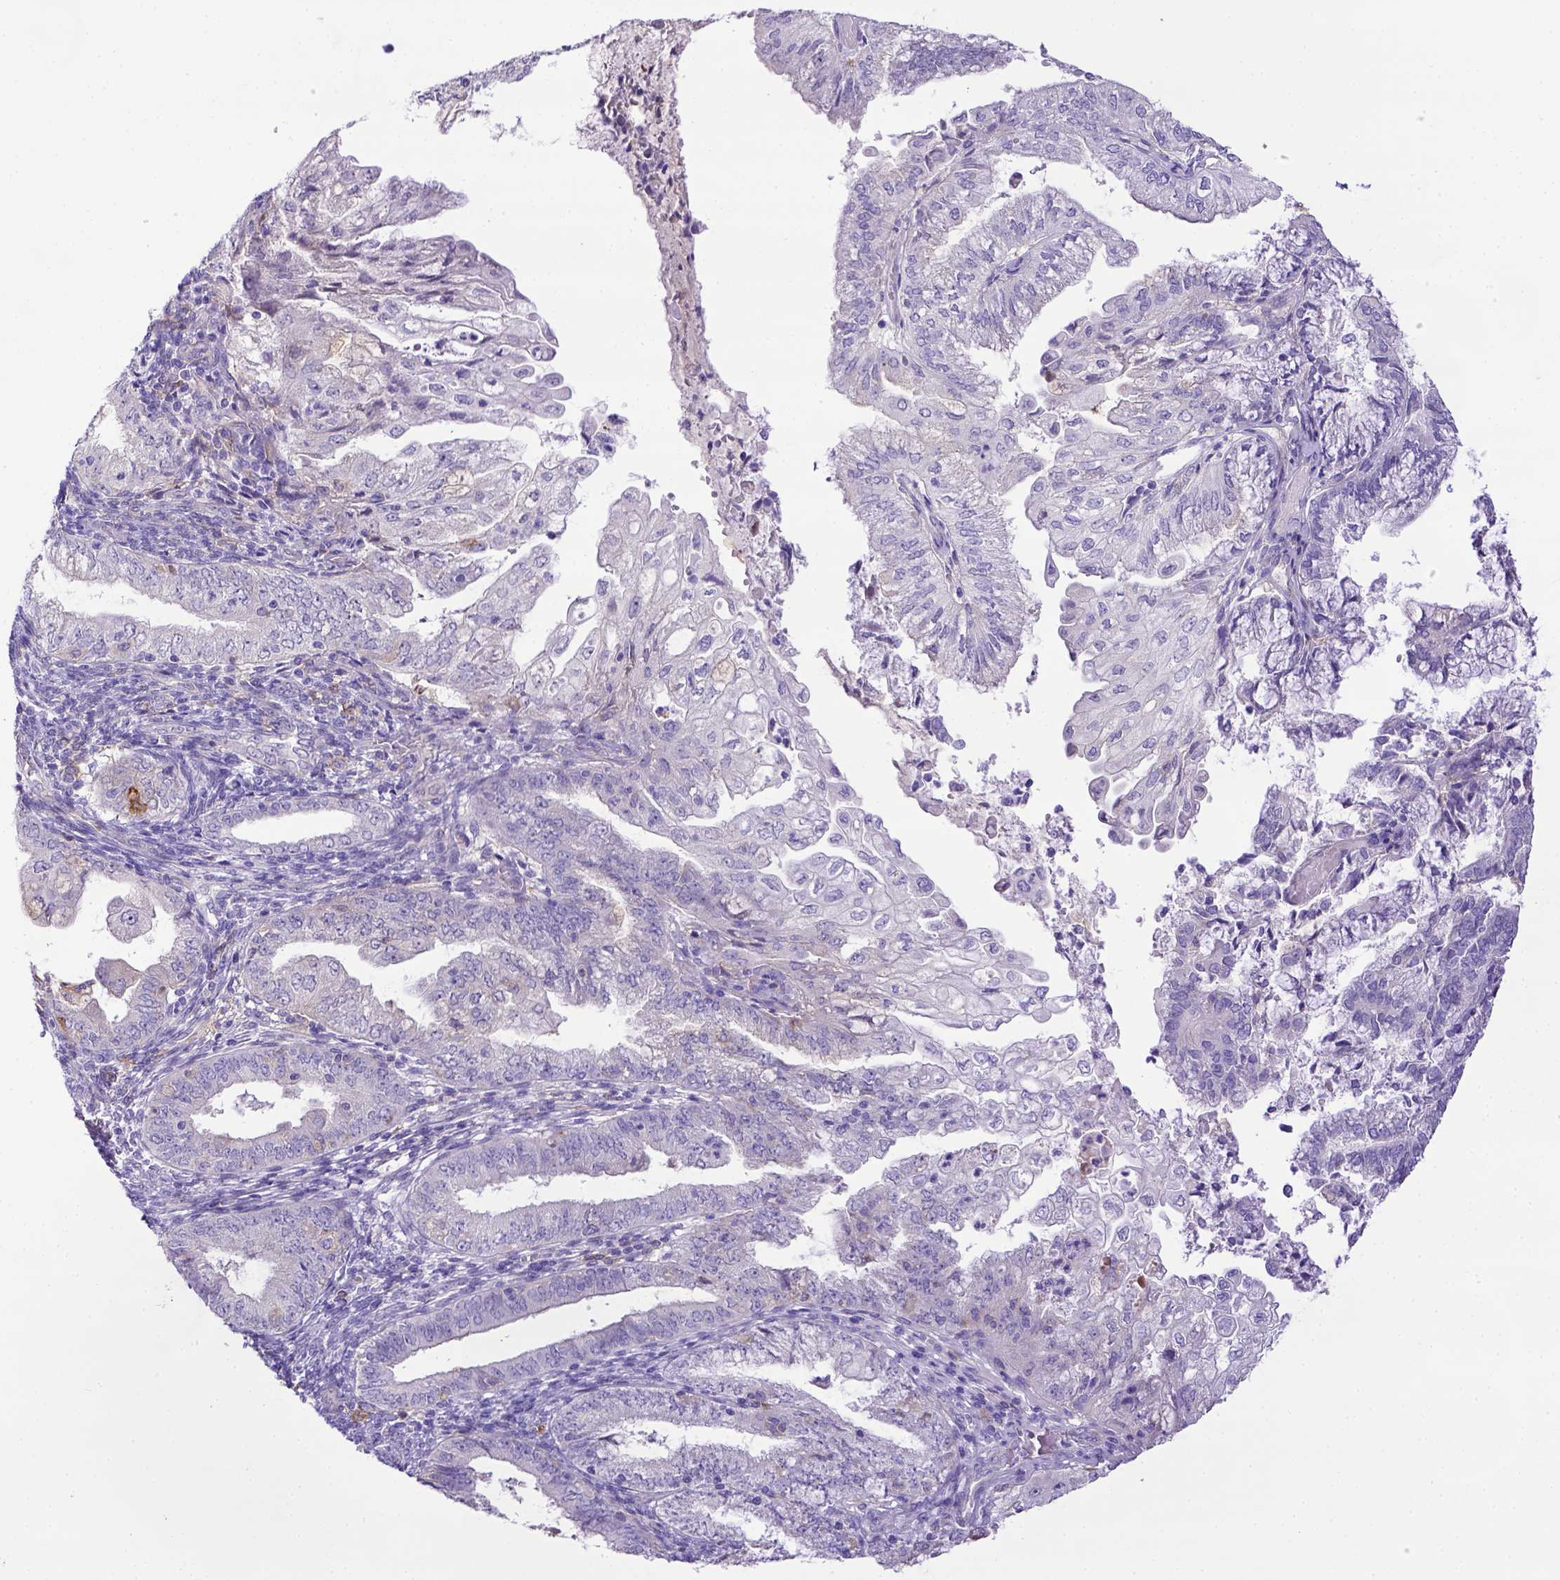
{"staining": {"intensity": "negative", "quantity": "none", "location": "none"}, "tissue": "endometrial cancer", "cell_type": "Tumor cells", "image_type": "cancer", "snomed": [{"axis": "morphology", "description": "Adenocarcinoma, NOS"}, {"axis": "topography", "description": "Endometrium"}], "caption": "Human endometrial cancer stained for a protein using IHC displays no positivity in tumor cells.", "gene": "CD40", "patient": {"sex": "female", "age": 55}}